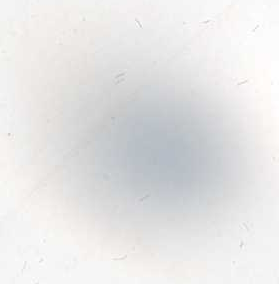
{"staining": {"intensity": "moderate", "quantity": ">75%", "location": "cytoplasmic/membranous,nuclear"}, "tissue": "oral mucosa", "cell_type": "Squamous epithelial cells", "image_type": "normal", "snomed": [{"axis": "morphology", "description": "Normal tissue, NOS"}, {"axis": "topography", "description": "Oral tissue"}], "caption": "Protein positivity by IHC displays moderate cytoplasmic/membranous,nuclear positivity in about >75% of squamous epithelial cells in normal oral mucosa.", "gene": "UBE2W", "patient": {"sex": "male", "age": 46}}